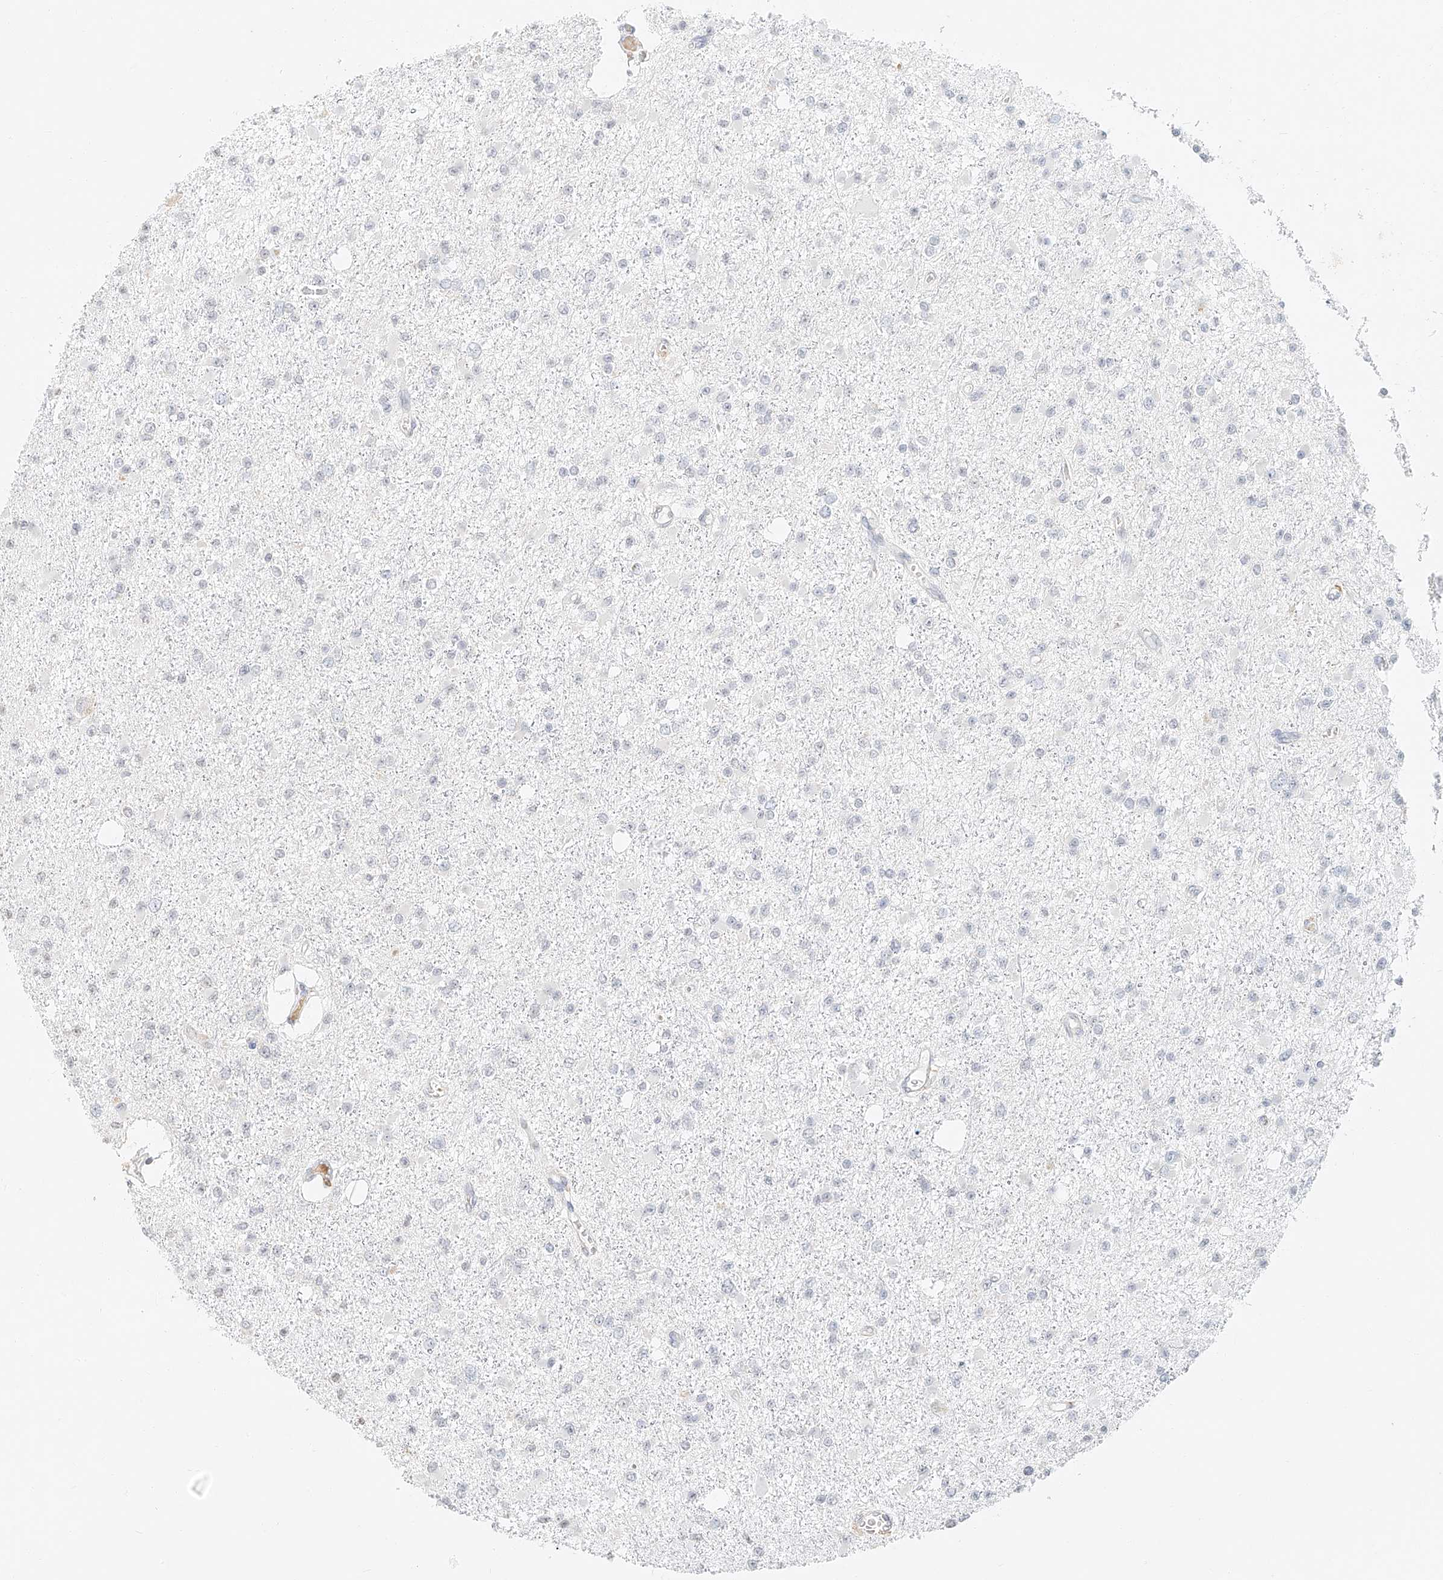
{"staining": {"intensity": "negative", "quantity": "none", "location": "none"}, "tissue": "glioma", "cell_type": "Tumor cells", "image_type": "cancer", "snomed": [{"axis": "morphology", "description": "Glioma, malignant, Low grade"}, {"axis": "topography", "description": "Brain"}], "caption": "Glioma was stained to show a protein in brown. There is no significant staining in tumor cells.", "gene": "CXorf58", "patient": {"sex": "female", "age": 22}}